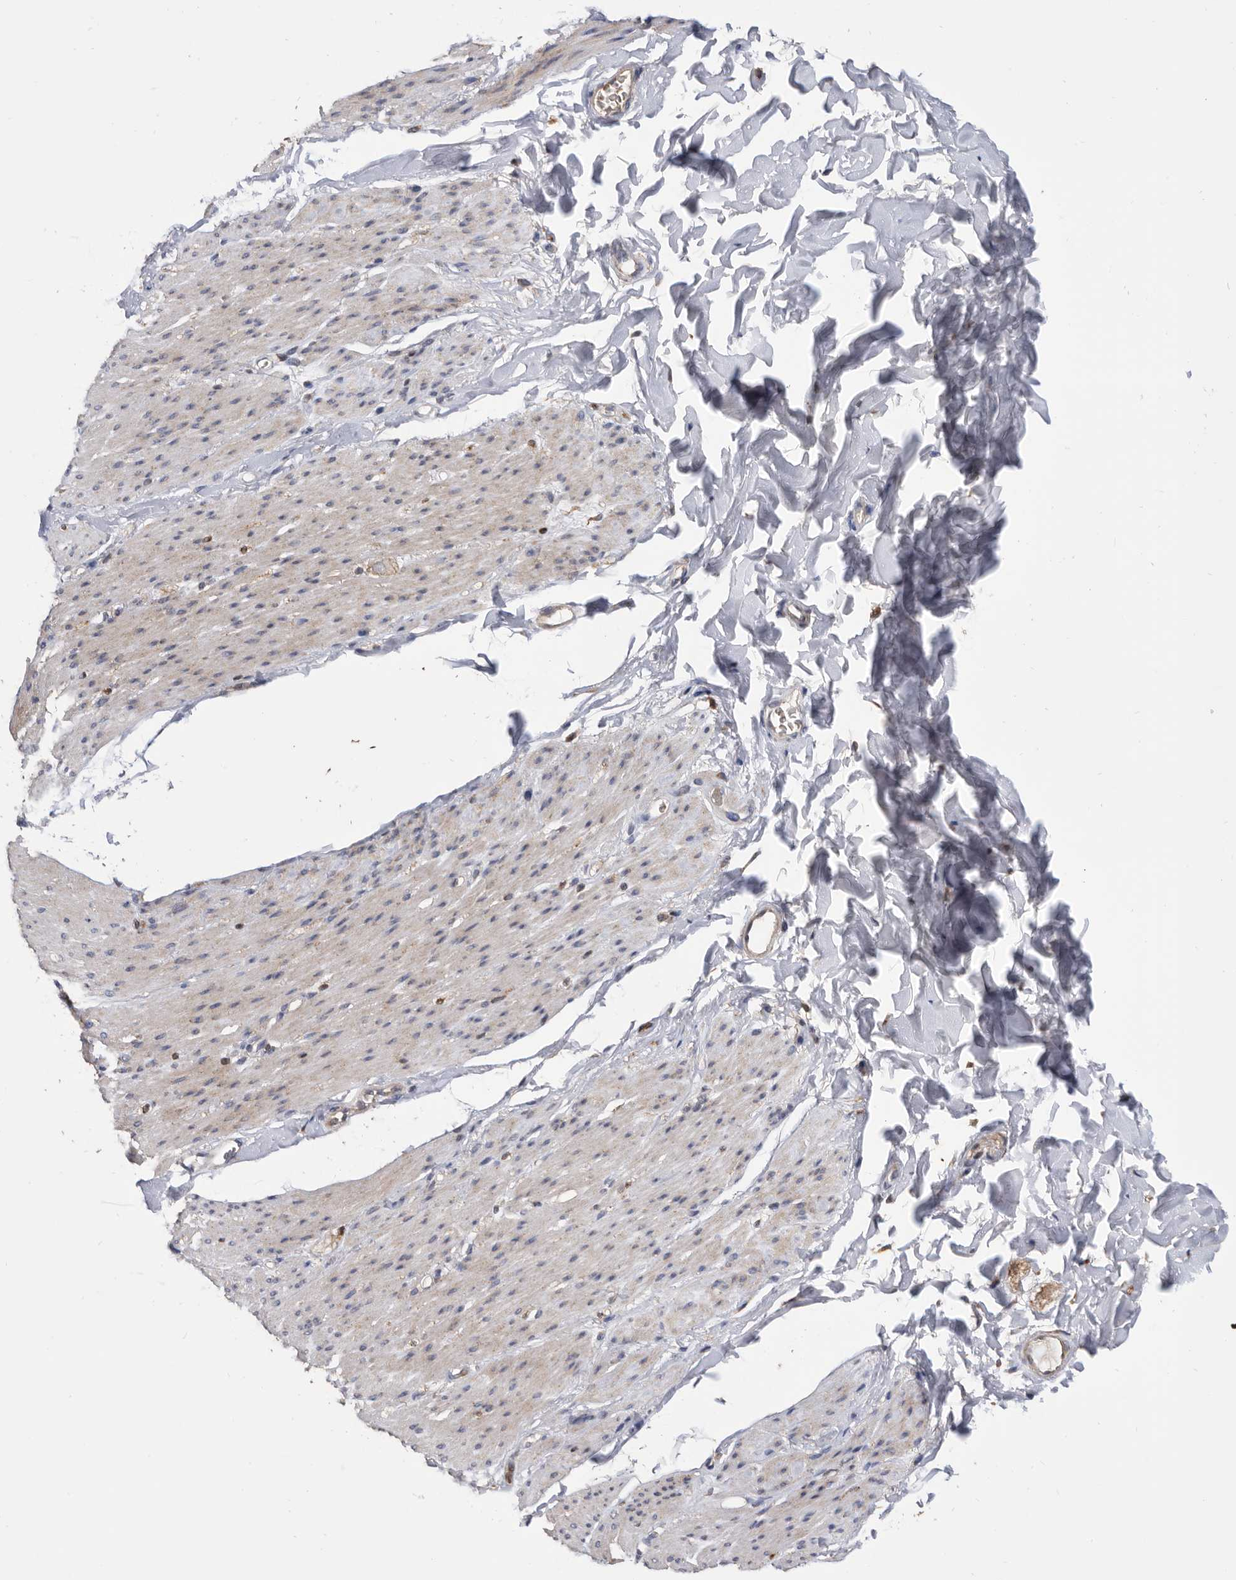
{"staining": {"intensity": "weak", "quantity": "25%-75%", "location": "cytoplasmic/membranous"}, "tissue": "smooth muscle", "cell_type": "Smooth muscle cells", "image_type": "normal", "snomed": [{"axis": "morphology", "description": "Normal tissue, NOS"}, {"axis": "topography", "description": "Colon"}, {"axis": "topography", "description": "Peripheral nerve tissue"}], "caption": "DAB immunohistochemical staining of benign smooth muscle exhibits weak cytoplasmic/membranous protein positivity in about 25%-75% of smooth muscle cells. The protein of interest is stained brown, and the nuclei are stained in blue (DAB (3,3'-diaminobenzidine) IHC with brightfield microscopy, high magnification).", "gene": "CRISPLD2", "patient": {"sex": "female", "age": 61}}